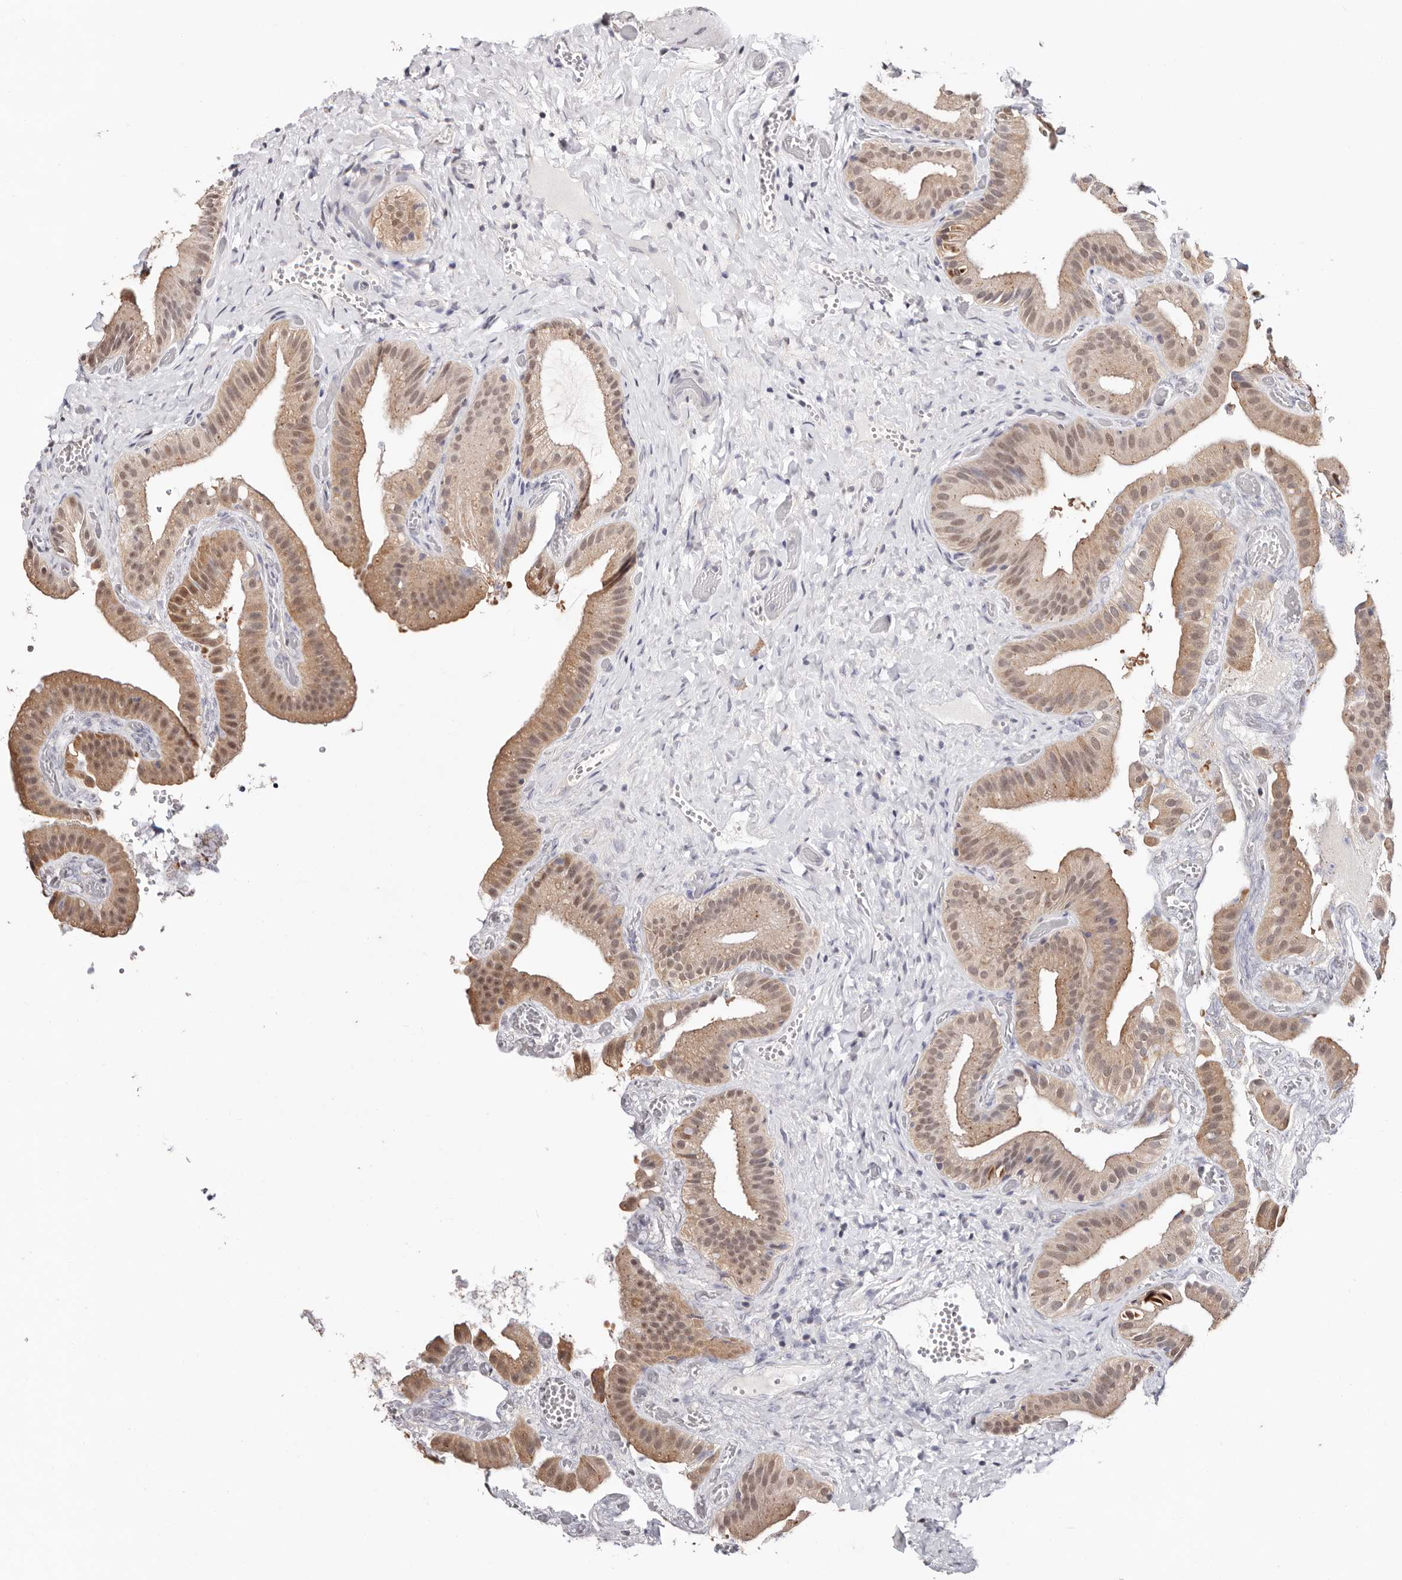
{"staining": {"intensity": "moderate", "quantity": ">75%", "location": "cytoplasmic/membranous,nuclear"}, "tissue": "gallbladder", "cell_type": "Glandular cells", "image_type": "normal", "snomed": [{"axis": "morphology", "description": "Normal tissue, NOS"}, {"axis": "topography", "description": "Gallbladder"}], "caption": "Immunohistochemical staining of normal human gallbladder reveals moderate cytoplasmic/membranous,nuclear protein staining in approximately >75% of glandular cells.", "gene": "TYW3", "patient": {"sex": "female", "age": 64}}